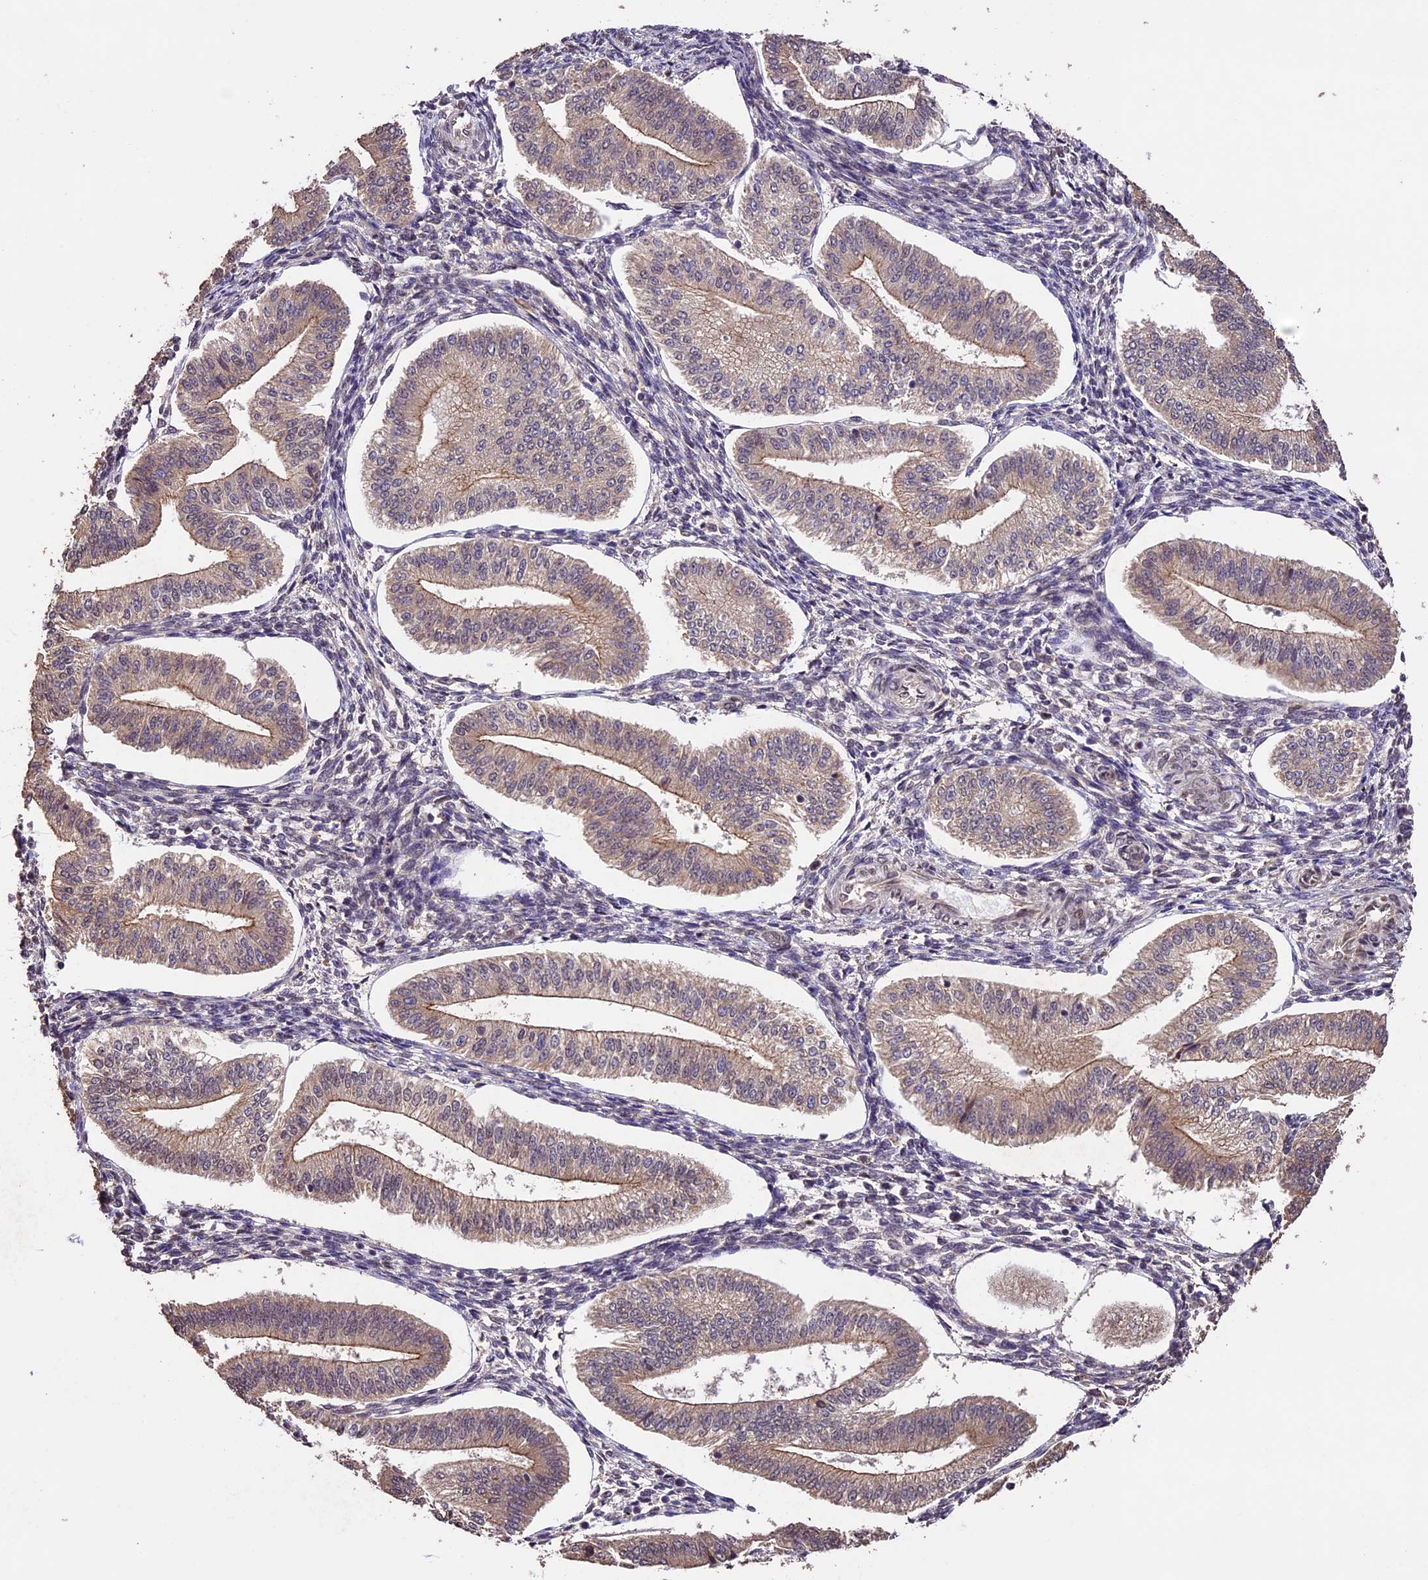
{"staining": {"intensity": "weak", "quantity": "25%-75%", "location": "nuclear"}, "tissue": "endometrium", "cell_type": "Cells in endometrial stroma", "image_type": "normal", "snomed": [{"axis": "morphology", "description": "Normal tissue, NOS"}, {"axis": "topography", "description": "Endometrium"}], "caption": "Protein staining shows weak nuclear positivity in approximately 25%-75% of cells in endometrial stroma in benign endometrium.", "gene": "CDKN2AIP", "patient": {"sex": "female", "age": 34}}